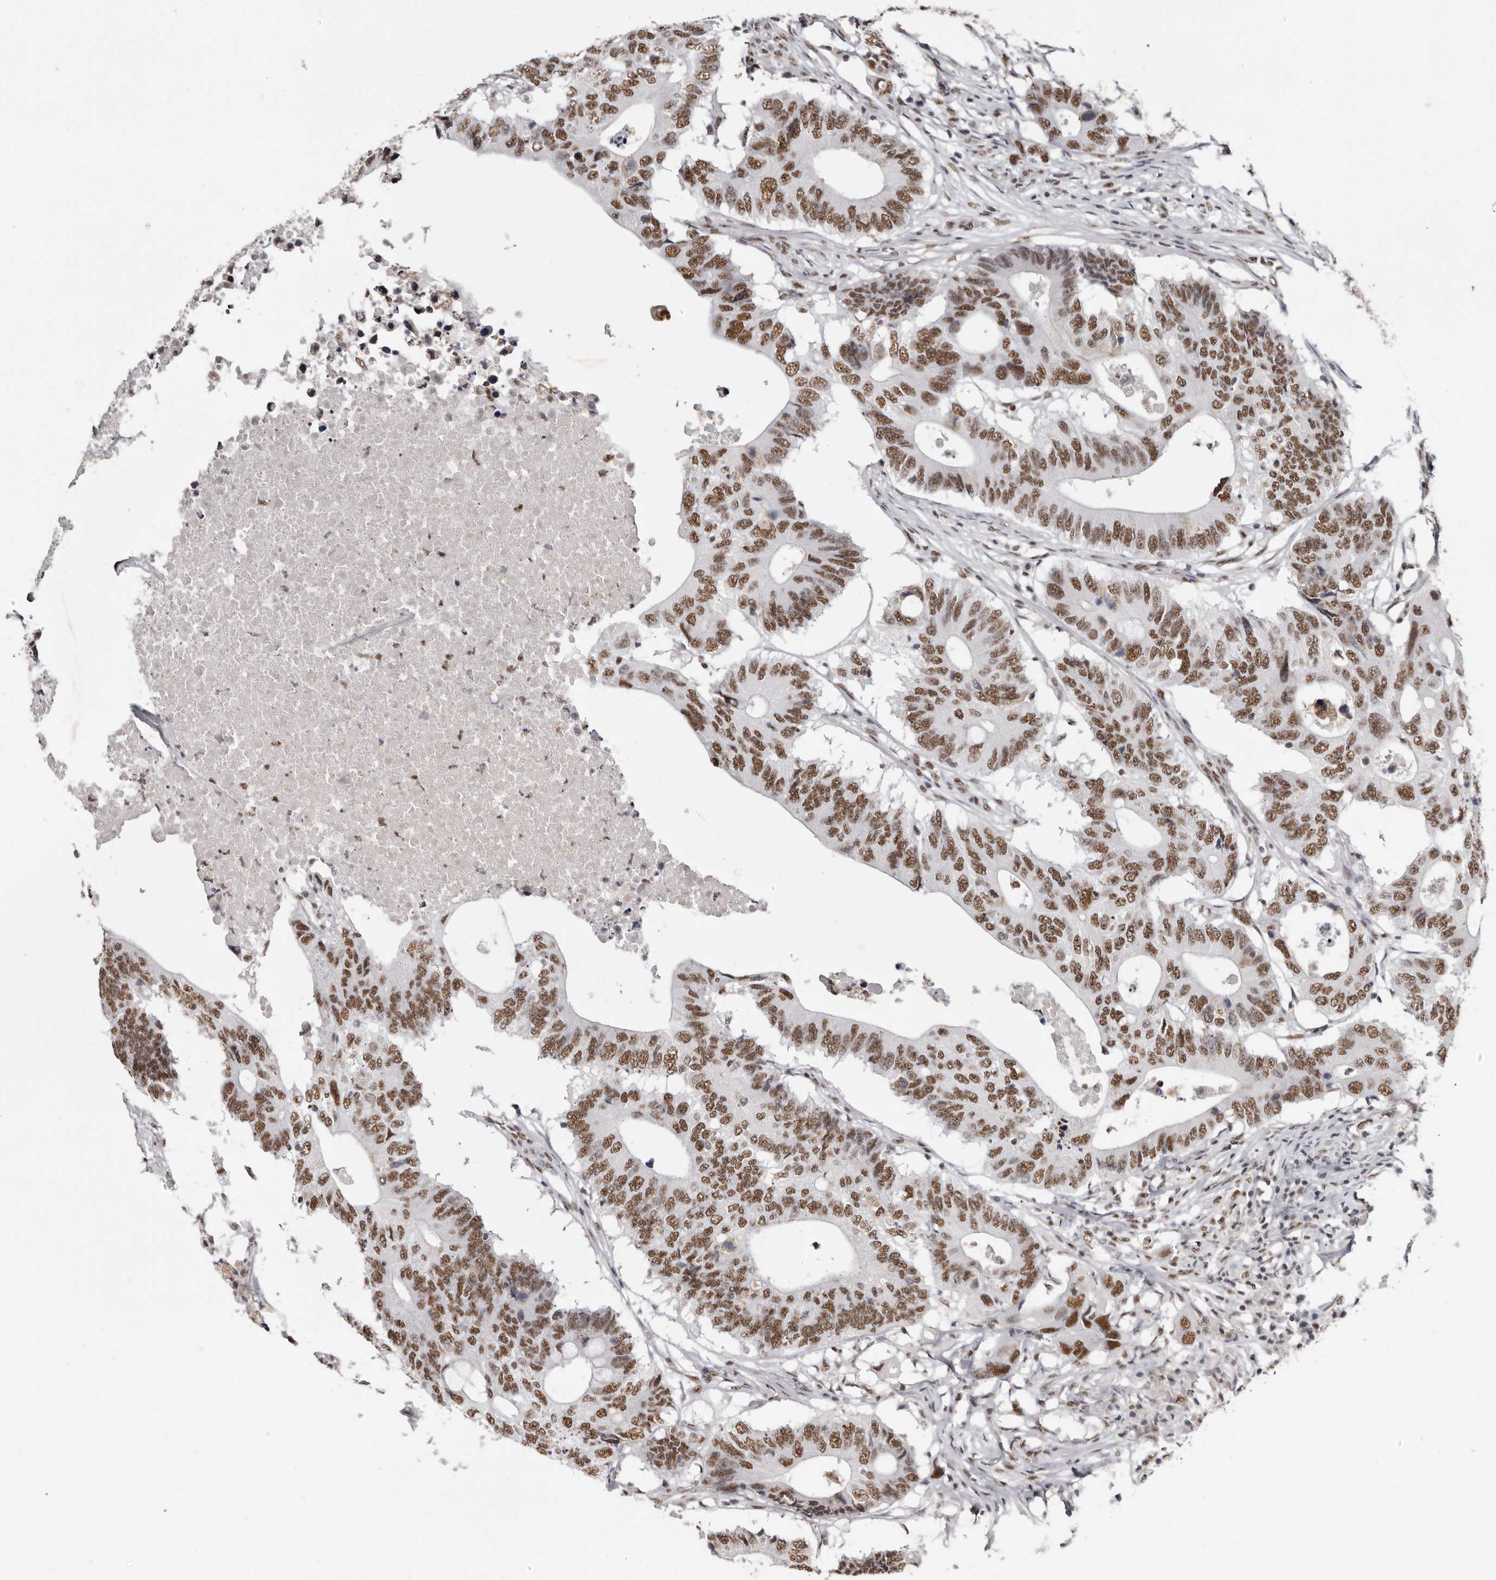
{"staining": {"intensity": "moderate", "quantity": ">75%", "location": "nuclear"}, "tissue": "colorectal cancer", "cell_type": "Tumor cells", "image_type": "cancer", "snomed": [{"axis": "morphology", "description": "Adenocarcinoma, NOS"}, {"axis": "topography", "description": "Colon"}], "caption": "Moderate nuclear expression is present in about >75% of tumor cells in adenocarcinoma (colorectal).", "gene": "SCAF4", "patient": {"sex": "male", "age": 71}}